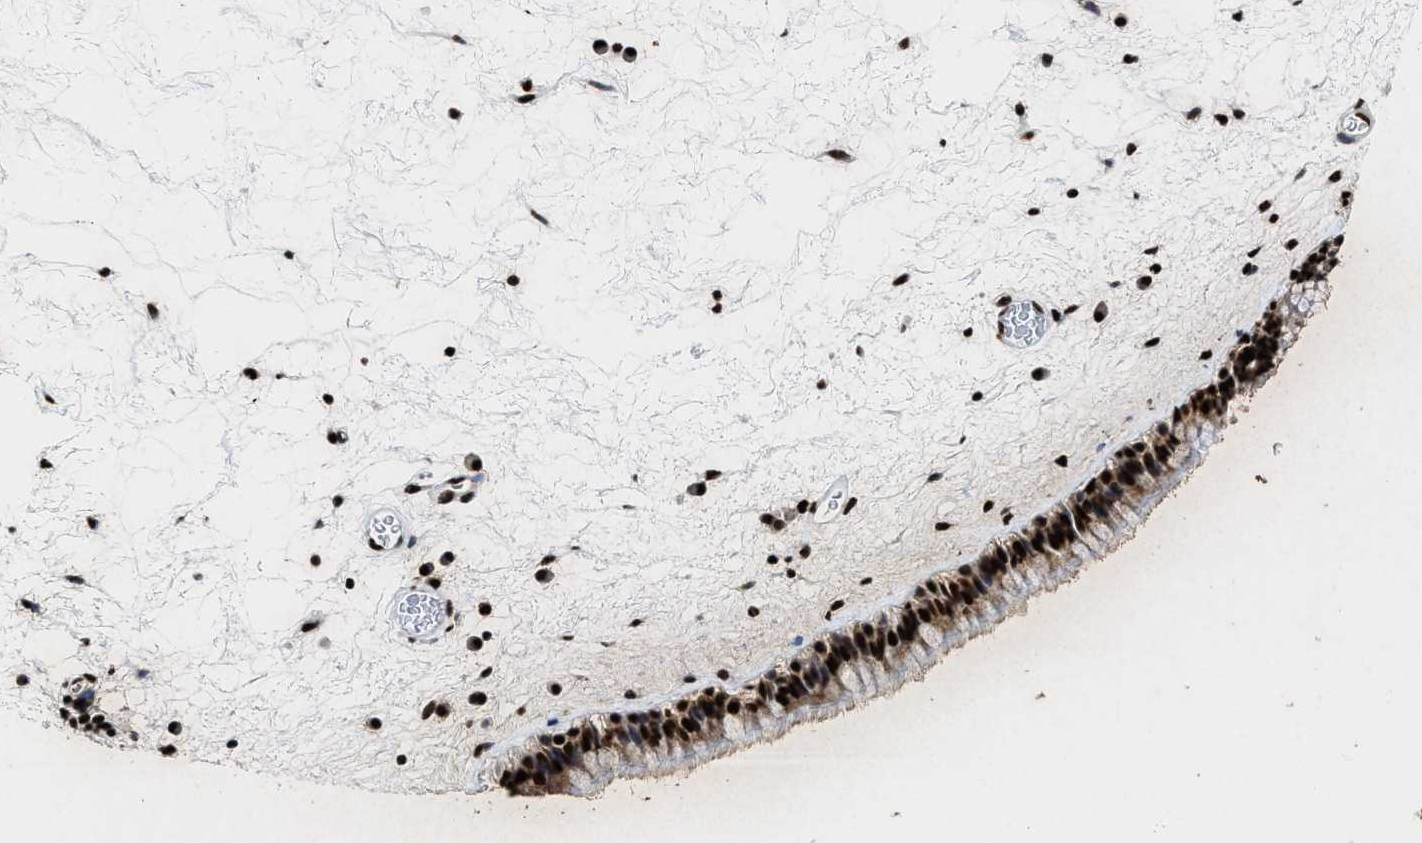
{"staining": {"intensity": "strong", "quantity": ">75%", "location": "nuclear"}, "tissue": "nasopharynx", "cell_type": "Respiratory epithelial cells", "image_type": "normal", "snomed": [{"axis": "morphology", "description": "Normal tissue, NOS"}, {"axis": "morphology", "description": "Inflammation, NOS"}, {"axis": "topography", "description": "Nasopharynx"}], "caption": "Protein analysis of unremarkable nasopharynx shows strong nuclear expression in approximately >75% of respiratory epithelial cells.", "gene": "ALYREF", "patient": {"sex": "male", "age": 48}}